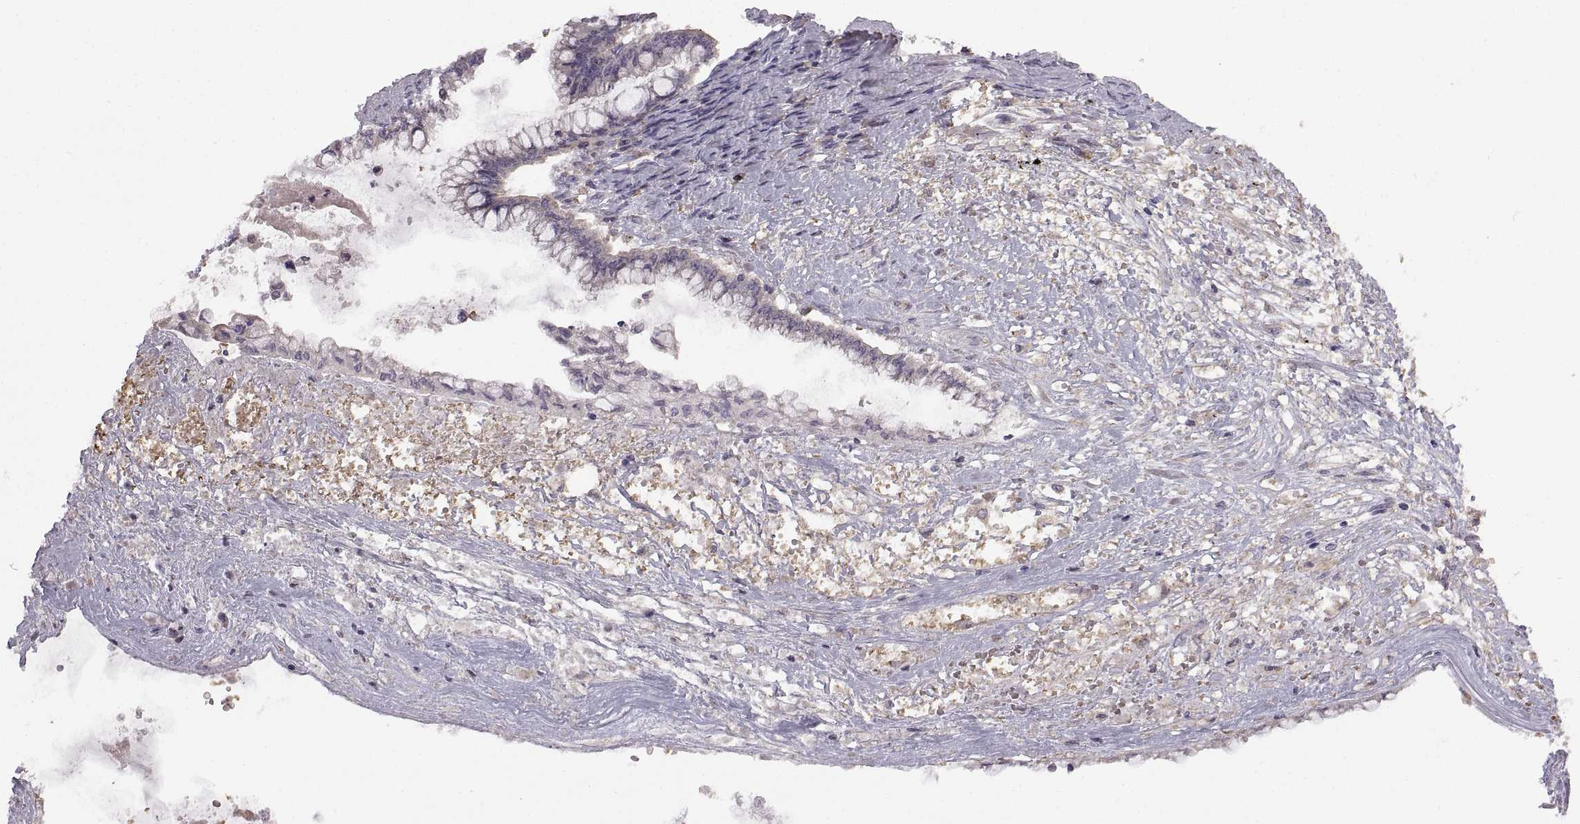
{"staining": {"intensity": "negative", "quantity": "none", "location": "none"}, "tissue": "ovarian cancer", "cell_type": "Tumor cells", "image_type": "cancer", "snomed": [{"axis": "morphology", "description": "Cystadenocarcinoma, mucinous, NOS"}, {"axis": "topography", "description": "Ovary"}], "caption": "Immunohistochemistry photomicrograph of neoplastic tissue: ovarian cancer stained with DAB (3,3'-diaminobenzidine) displays no significant protein expression in tumor cells. (DAB (3,3'-diaminobenzidine) immunohistochemistry, high magnification).", "gene": "MEIOC", "patient": {"sex": "female", "age": 67}}